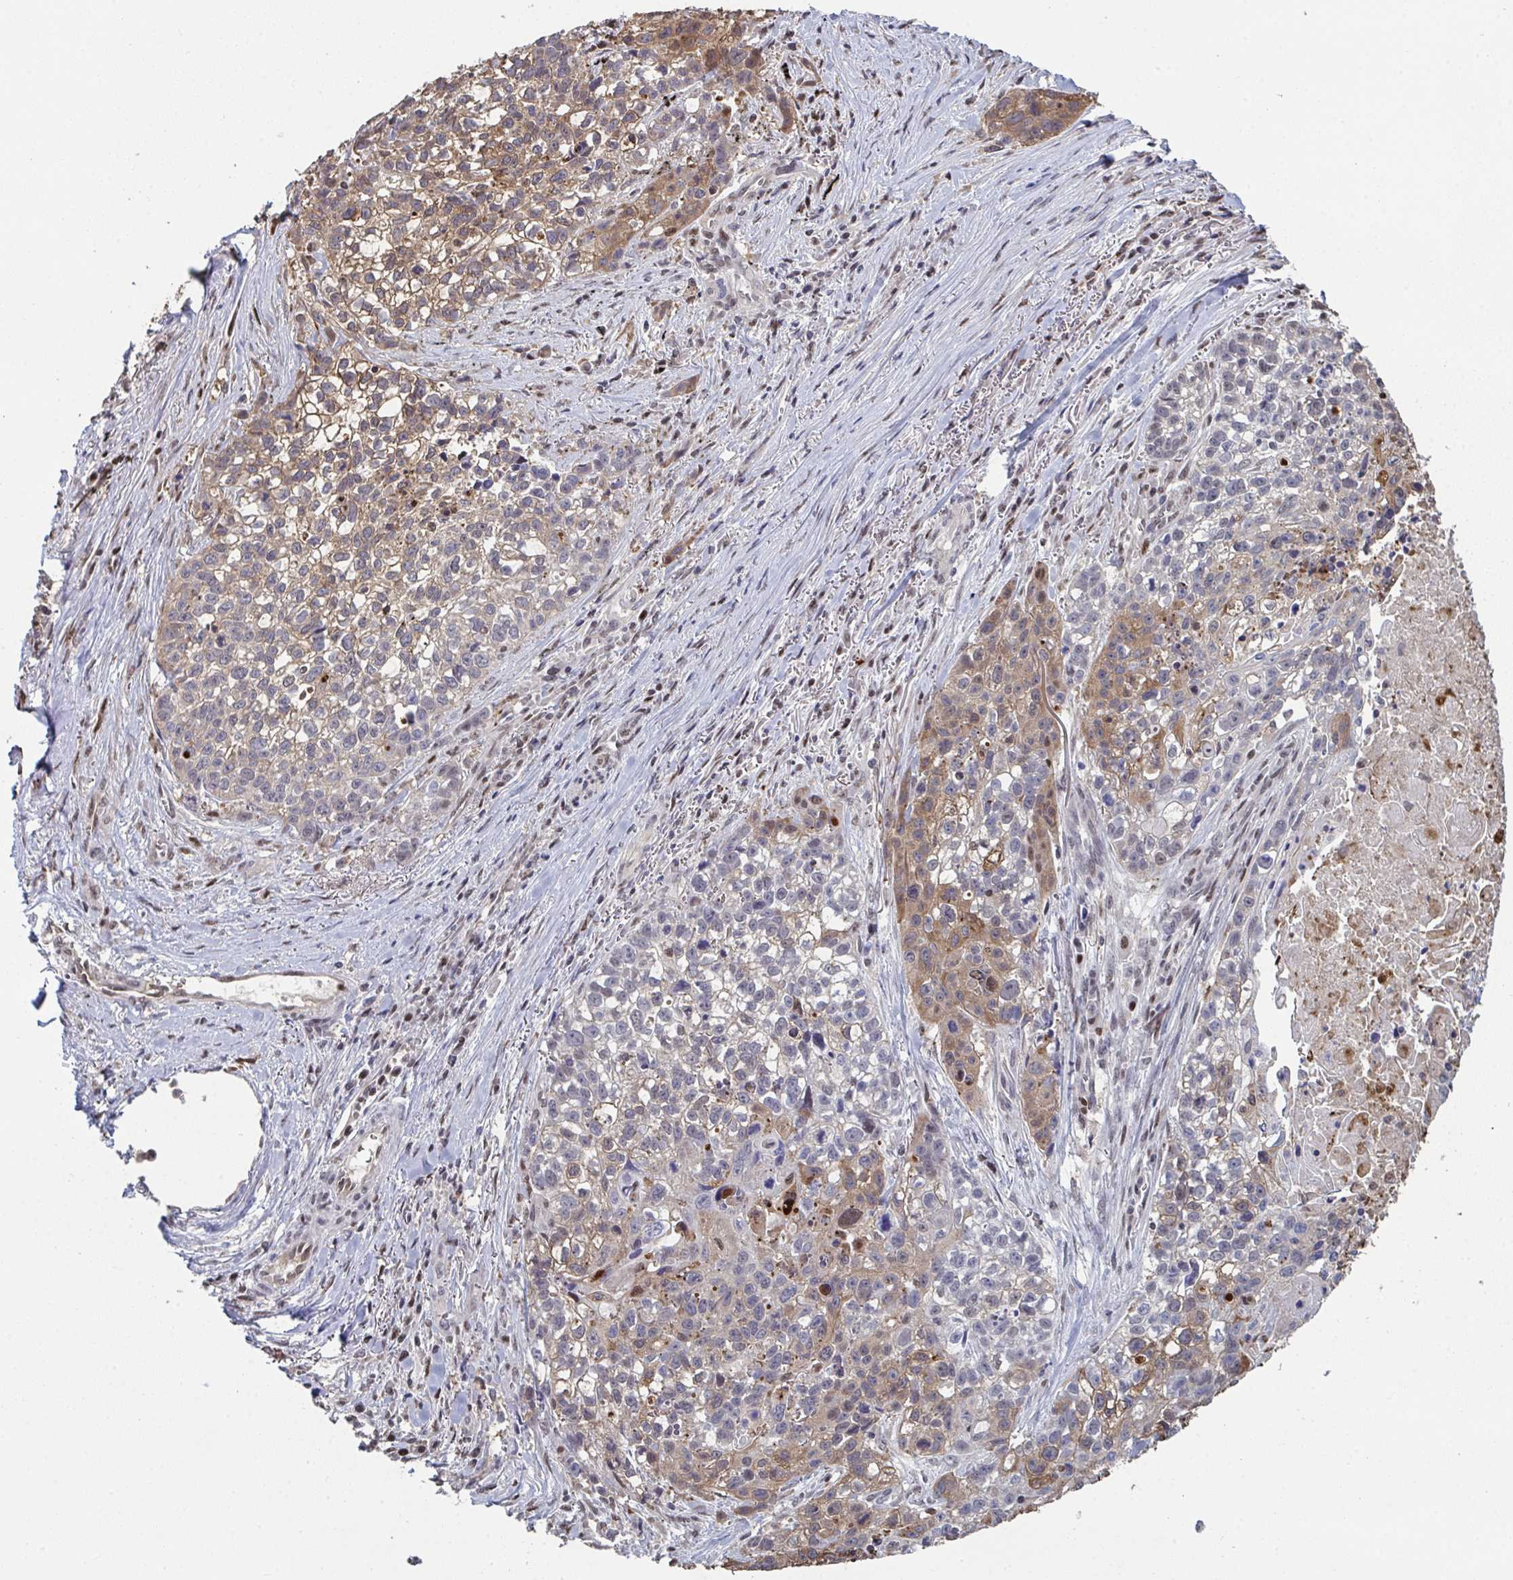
{"staining": {"intensity": "moderate", "quantity": "25%-75%", "location": "cytoplasmic/membranous"}, "tissue": "lung cancer", "cell_type": "Tumor cells", "image_type": "cancer", "snomed": [{"axis": "morphology", "description": "Squamous cell carcinoma, NOS"}, {"axis": "topography", "description": "Lung"}], "caption": "The photomicrograph shows immunohistochemical staining of lung cancer. There is moderate cytoplasmic/membranous expression is present in about 25%-75% of tumor cells.", "gene": "ACD", "patient": {"sex": "male", "age": 74}}